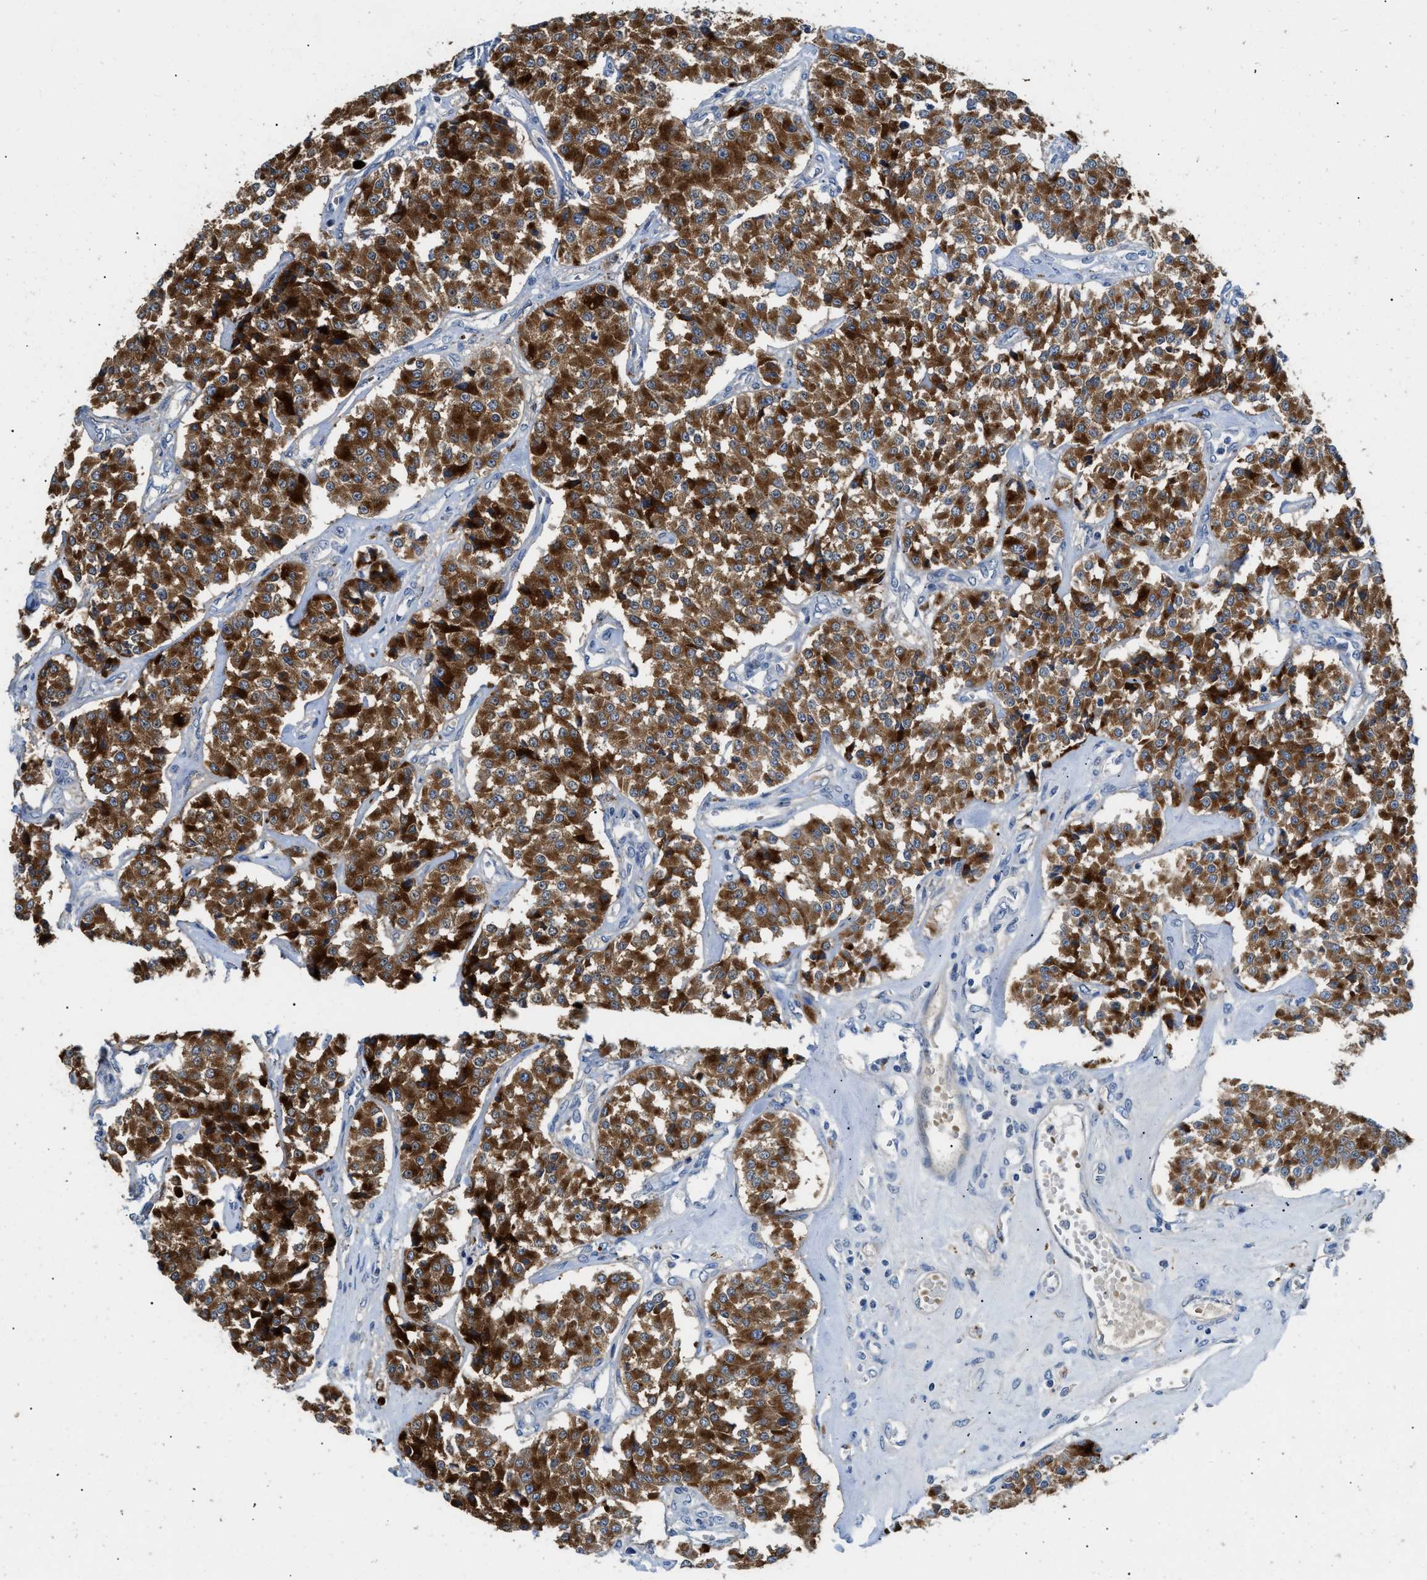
{"staining": {"intensity": "strong", "quantity": ">75%", "location": "cytoplasmic/membranous"}, "tissue": "carcinoid", "cell_type": "Tumor cells", "image_type": "cancer", "snomed": [{"axis": "morphology", "description": "Carcinoid, malignant, NOS"}, {"axis": "topography", "description": "Pancreas"}], "caption": "A photomicrograph of carcinoid stained for a protein demonstrates strong cytoplasmic/membranous brown staining in tumor cells. (DAB (3,3'-diaminobenzidine) IHC, brown staining for protein, blue staining for nuclei).", "gene": "TSPAN3", "patient": {"sex": "male", "age": 41}}